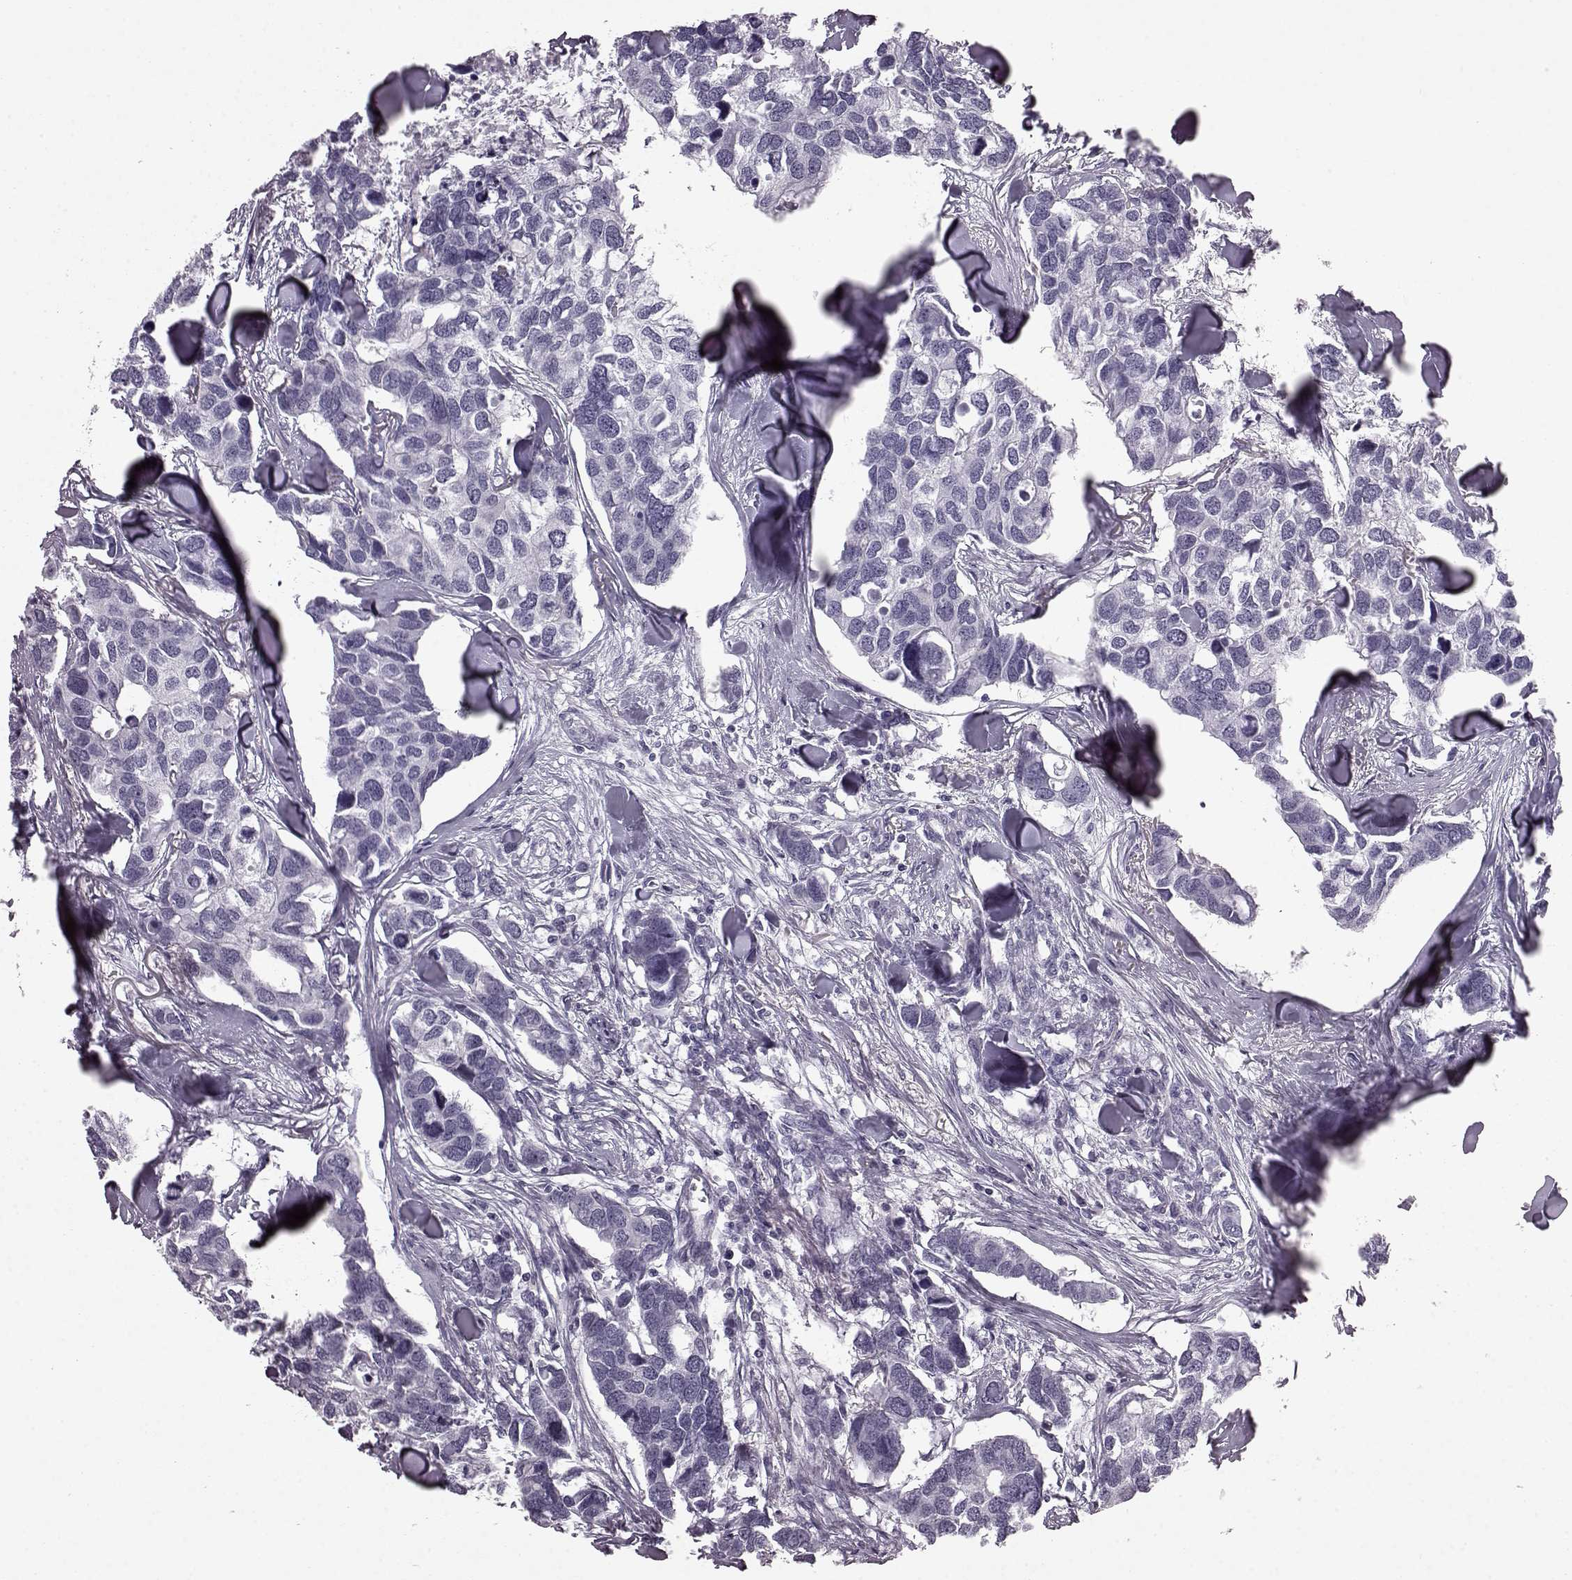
{"staining": {"intensity": "negative", "quantity": "none", "location": "none"}, "tissue": "breast cancer", "cell_type": "Tumor cells", "image_type": "cancer", "snomed": [{"axis": "morphology", "description": "Duct carcinoma"}, {"axis": "topography", "description": "Breast"}], "caption": "The immunohistochemistry (IHC) image has no significant positivity in tumor cells of breast invasive ductal carcinoma tissue.", "gene": "AIPL1", "patient": {"sex": "female", "age": 83}}